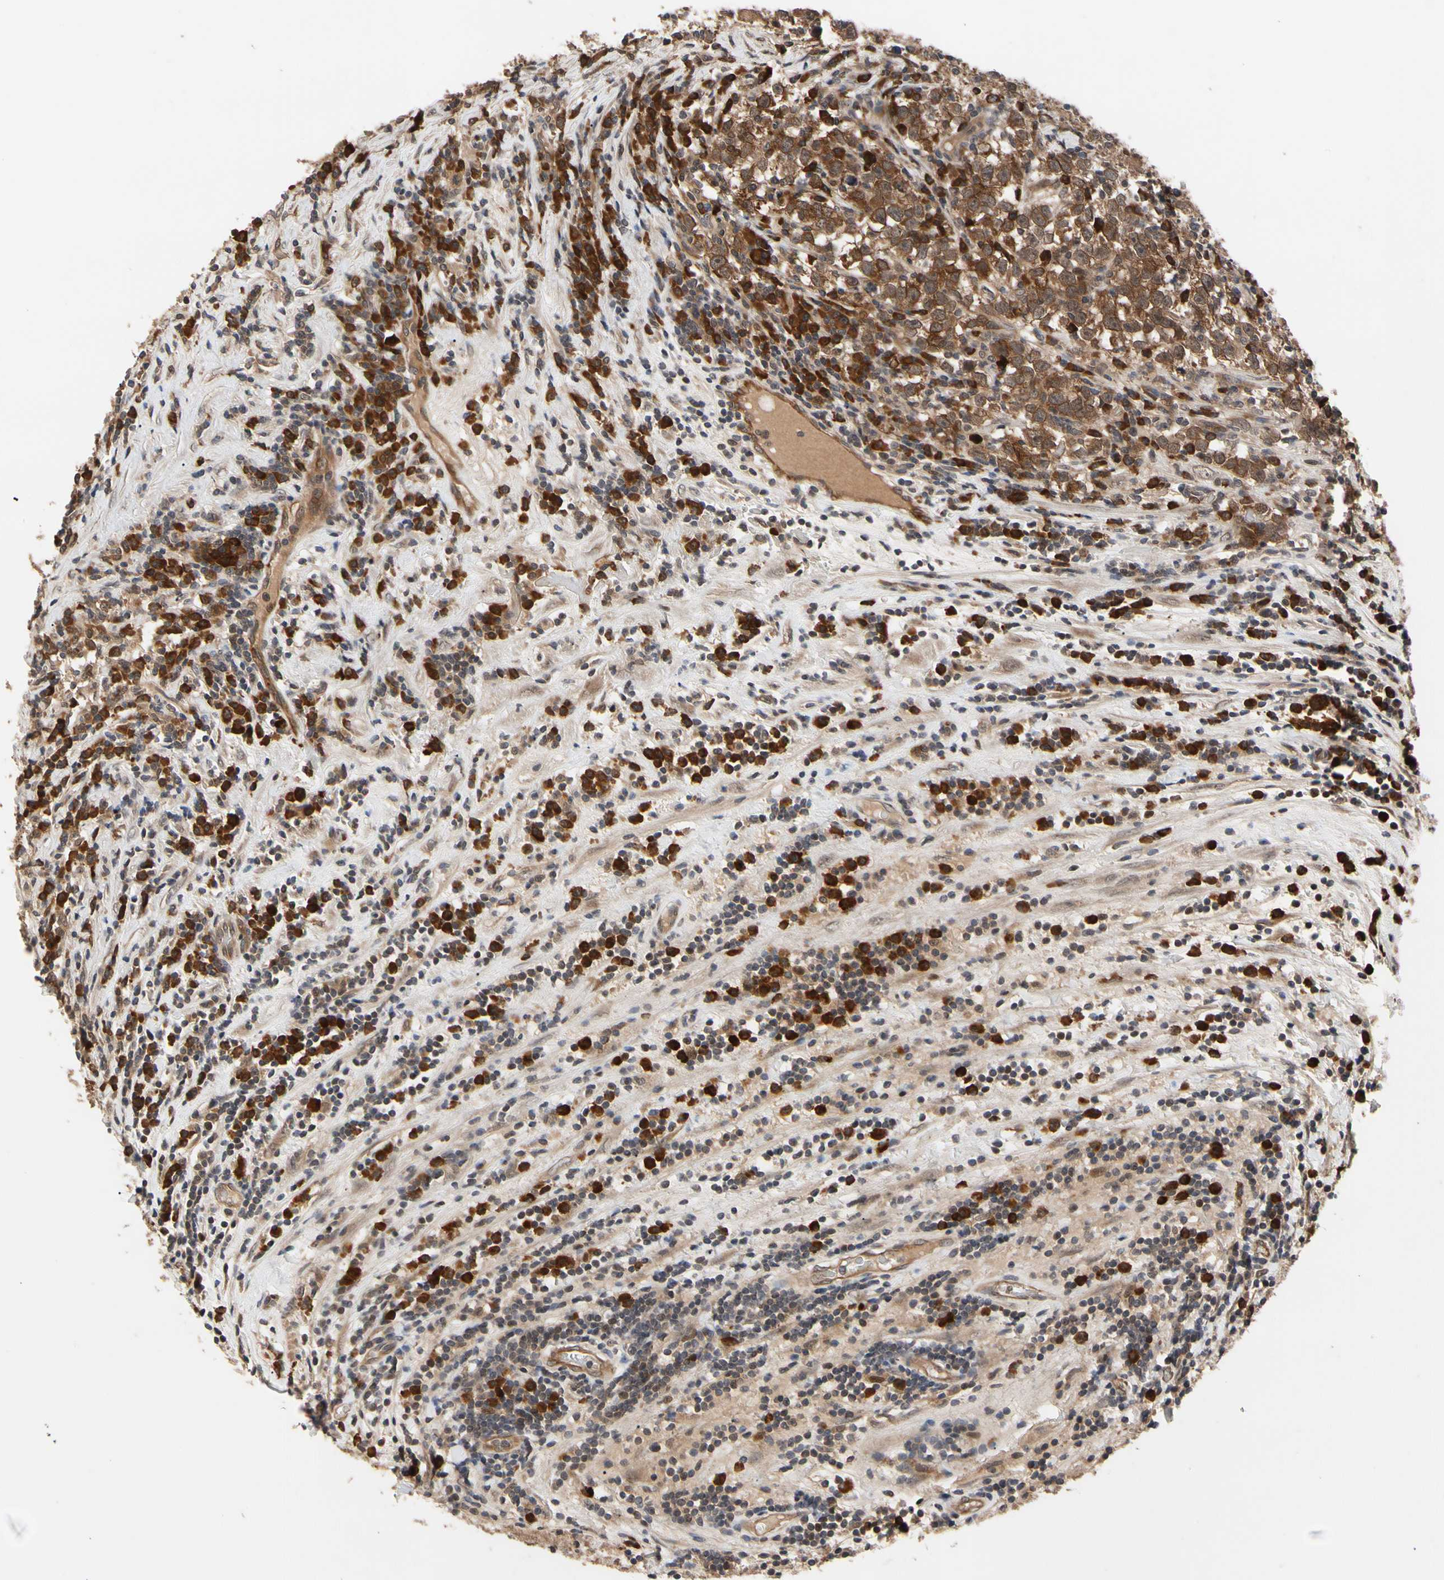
{"staining": {"intensity": "strong", "quantity": ">75%", "location": "cytoplasmic/membranous"}, "tissue": "testis cancer", "cell_type": "Tumor cells", "image_type": "cancer", "snomed": [{"axis": "morphology", "description": "Seminoma, NOS"}, {"axis": "topography", "description": "Testis"}], "caption": "Immunohistochemical staining of human testis cancer (seminoma) demonstrates high levels of strong cytoplasmic/membranous protein staining in about >75% of tumor cells.", "gene": "CYTIP", "patient": {"sex": "male", "age": 43}}